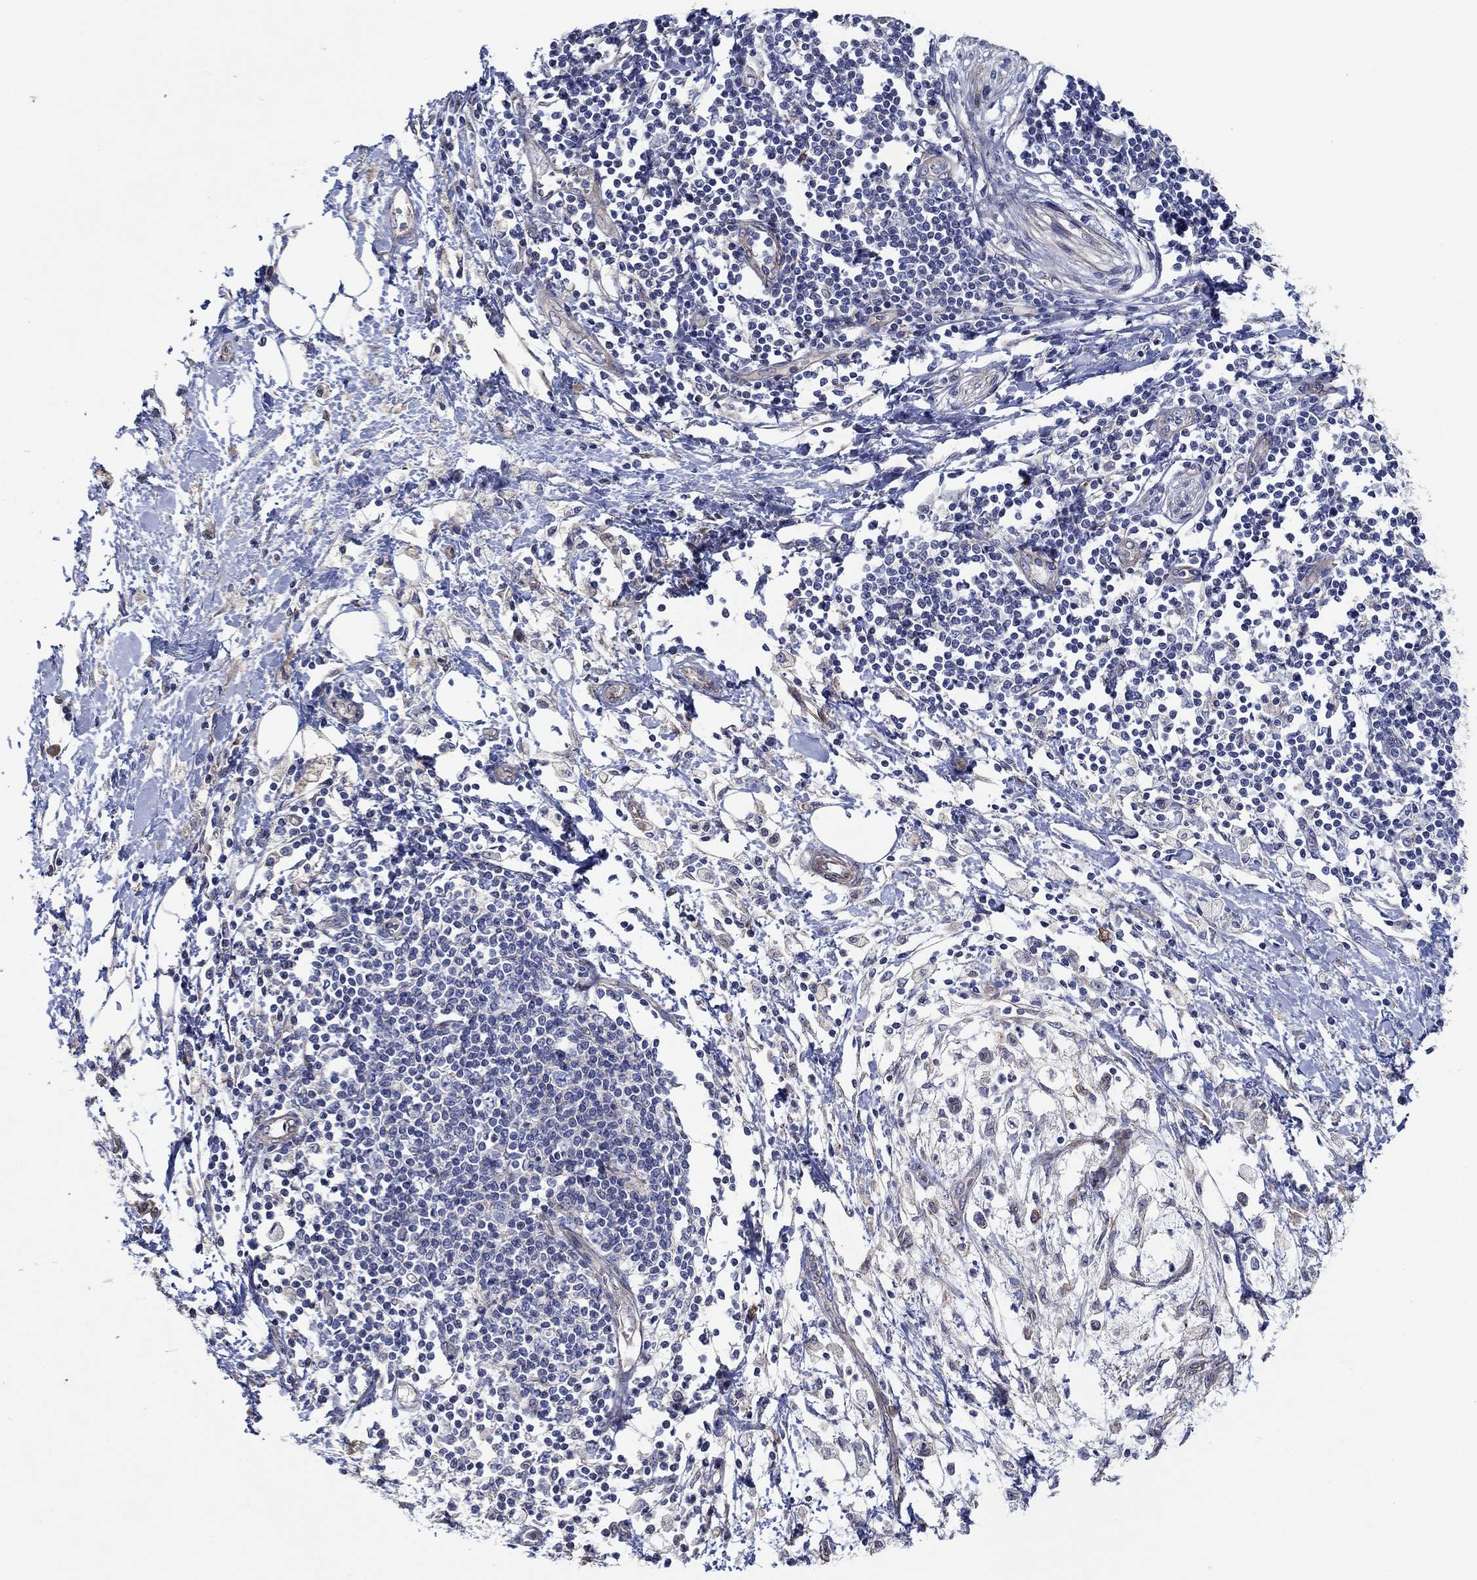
{"staining": {"intensity": "negative", "quantity": "none", "location": "none"}, "tissue": "pancreatic cancer", "cell_type": "Tumor cells", "image_type": "cancer", "snomed": [{"axis": "morphology", "description": "Normal tissue, NOS"}, {"axis": "morphology", "description": "Adenocarcinoma, NOS"}, {"axis": "topography", "description": "Pancreas"}, {"axis": "topography", "description": "Duodenum"}], "caption": "Immunohistochemical staining of pancreatic adenocarcinoma demonstrates no significant positivity in tumor cells. (DAB IHC with hematoxylin counter stain).", "gene": "FMN1", "patient": {"sex": "female", "age": 60}}